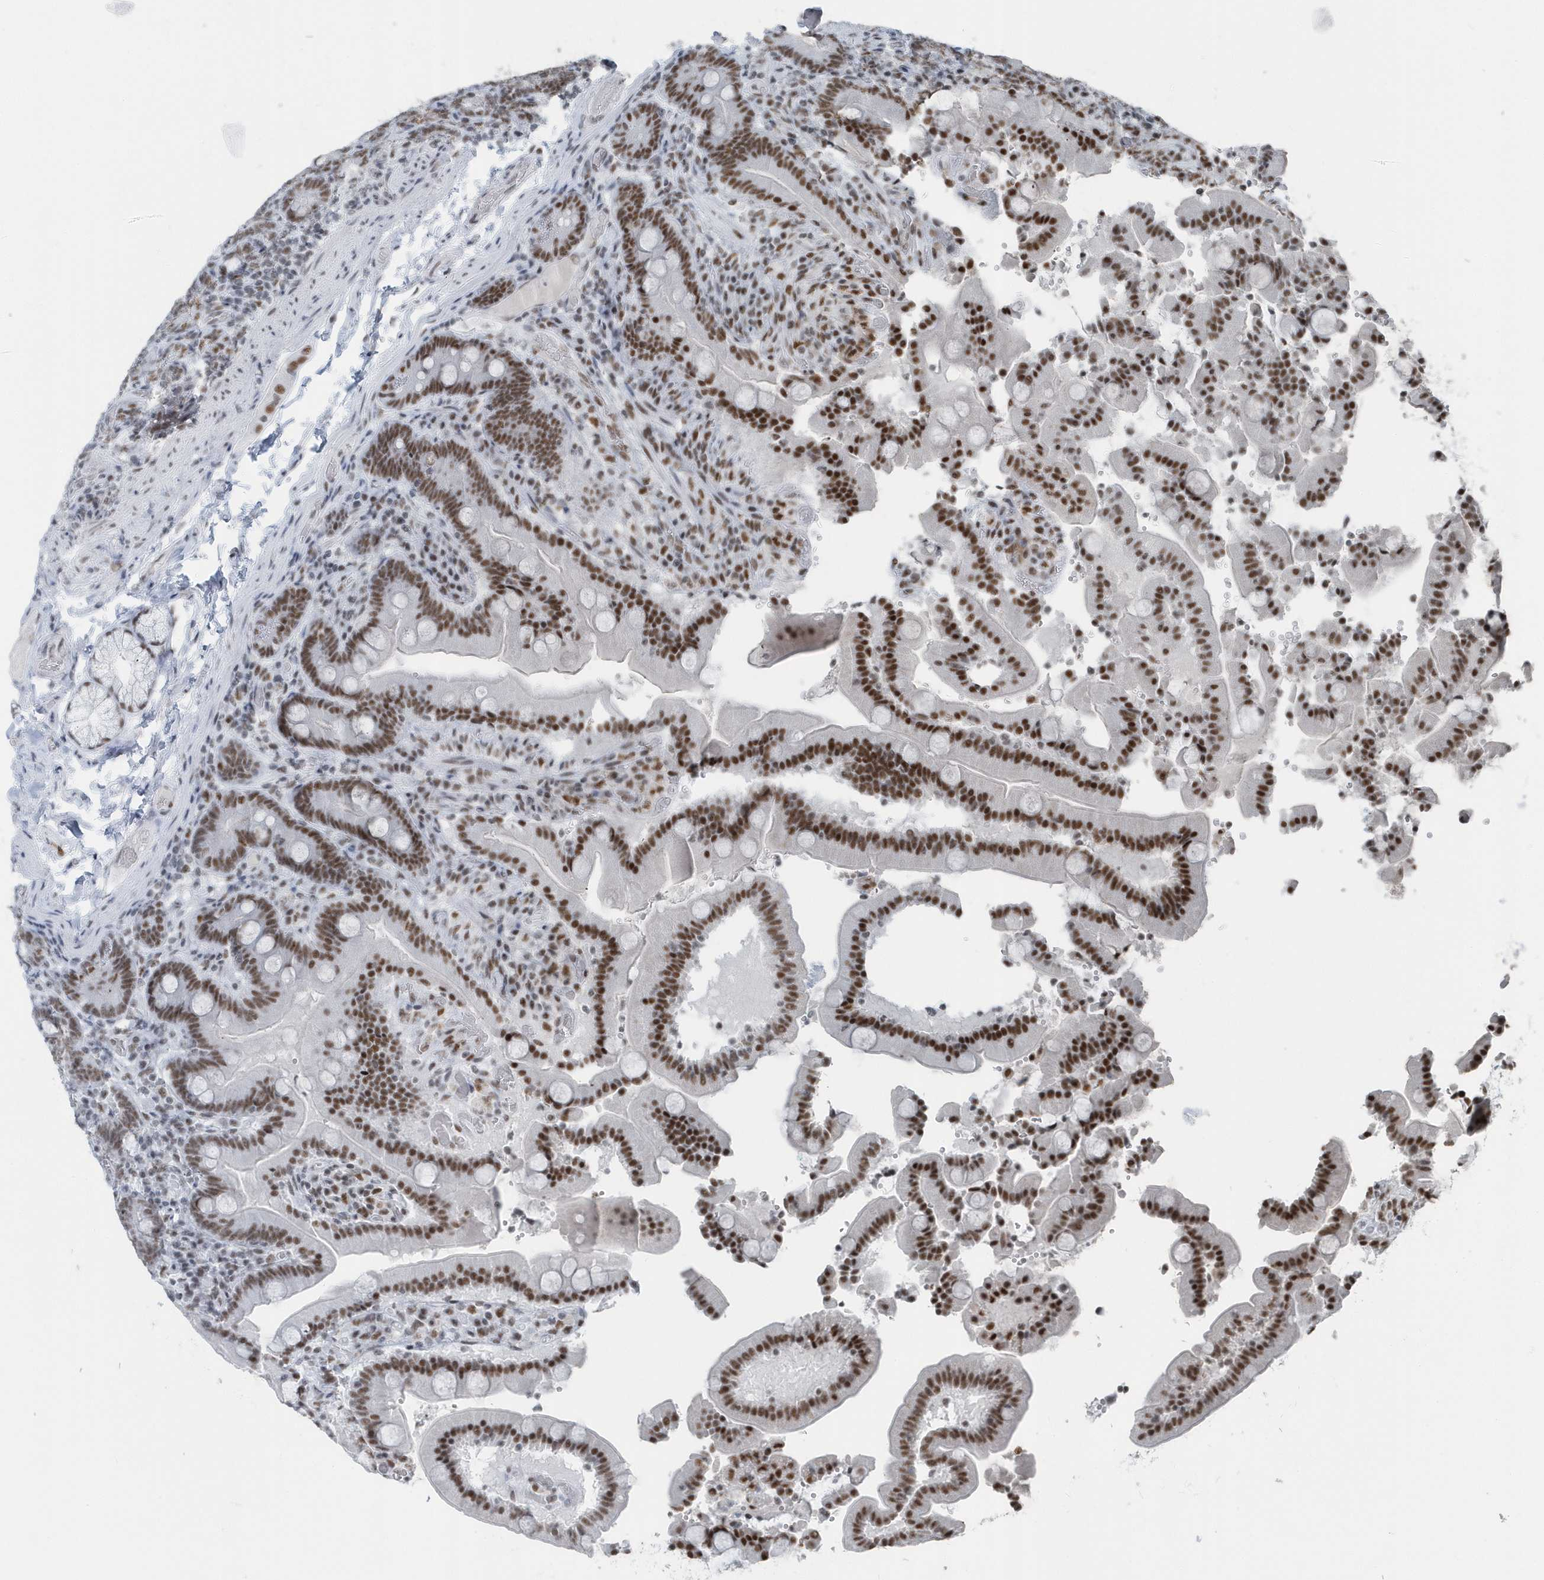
{"staining": {"intensity": "strong", "quantity": ">75%", "location": "nuclear"}, "tissue": "duodenum", "cell_type": "Glandular cells", "image_type": "normal", "snomed": [{"axis": "morphology", "description": "Normal tissue, NOS"}, {"axis": "topography", "description": "Duodenum"}], "caption": "Human duodenum stained with a brown dye shows strong nuclear positive expression in about >75% of glandular cells.", "gene": "FIP1L1", "patient": {"sex": "female", "age": 62}}